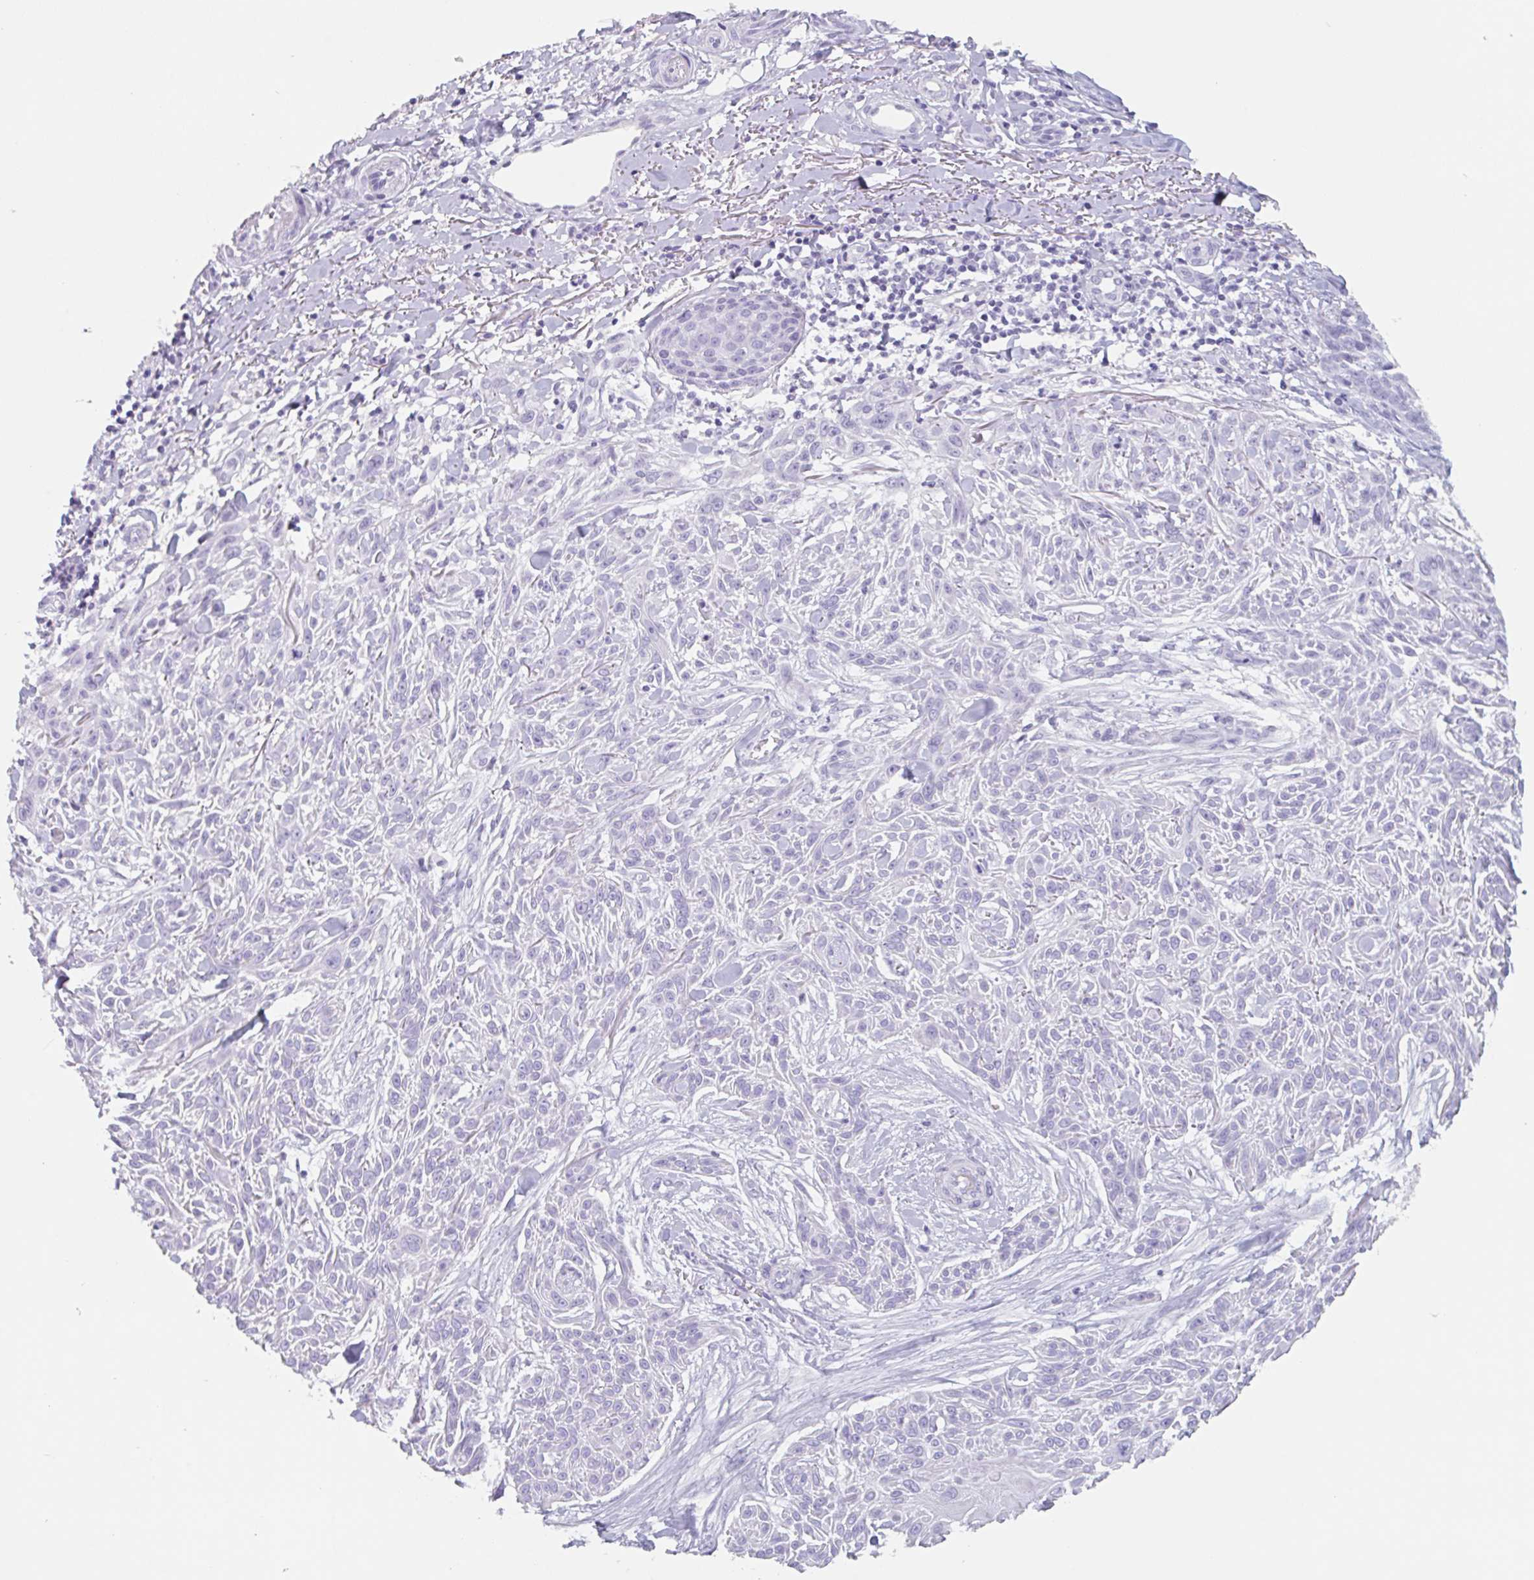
{"staining": {"intensity": "negative", "quantity": "none", "location": "none"}, "tissue": "skin cancer", "cell_type": "Tumor cells", "image_type": "cancer", "snomed": [{"axis": "morphology", "description": "Squamous cell carcinoma, NOS"}, {"axis": "topography", "description": "Skin"}], "caption": "Tumor cells are negative for brown protein staining in skin cancer (squamous cell carcinoma). Nuclei are stained in blue.", "gene": "EMC4", "patient": {"sex": "male", "age": 86}}